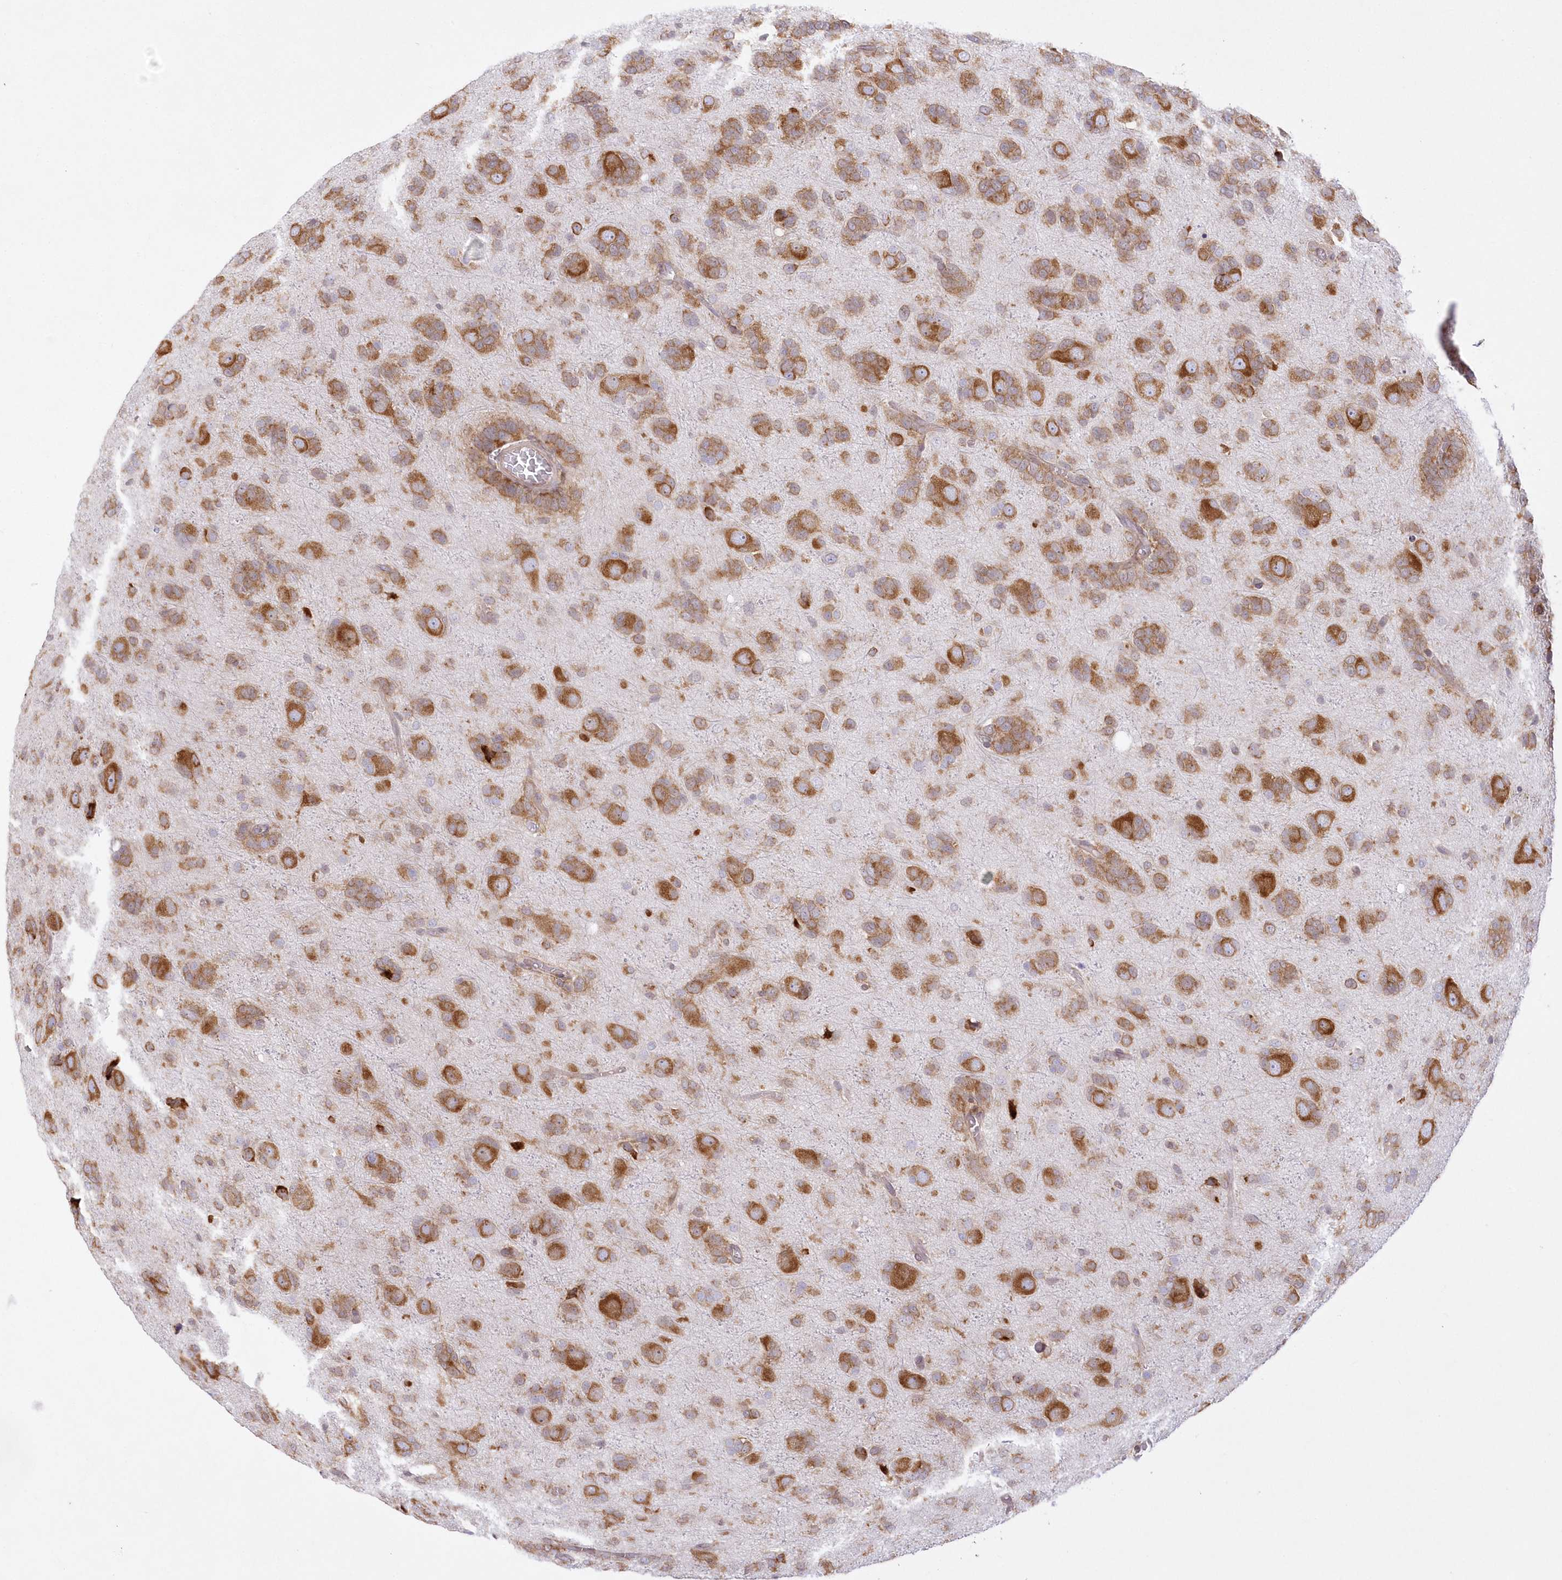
{"staining": {"intensity": "moderate", "quantity": ">75%", "location": "cytoplasmic/membranous"}, "tissue": "glioma", "cell_type": "Tumor cells", "image_type": "cancer", "snomed": [{"axis": "morphology", "description": "Glioma, malignant, High grade"}, {"axis": "topography", "description": "Brain"}], "caption": "Moderate cytoplasmic/membranous protein positivity is appreciated in about >75% of tumor cells in glioma.", "gene": "RNPEP", "patient": {"sex": "female", "age": 59}}